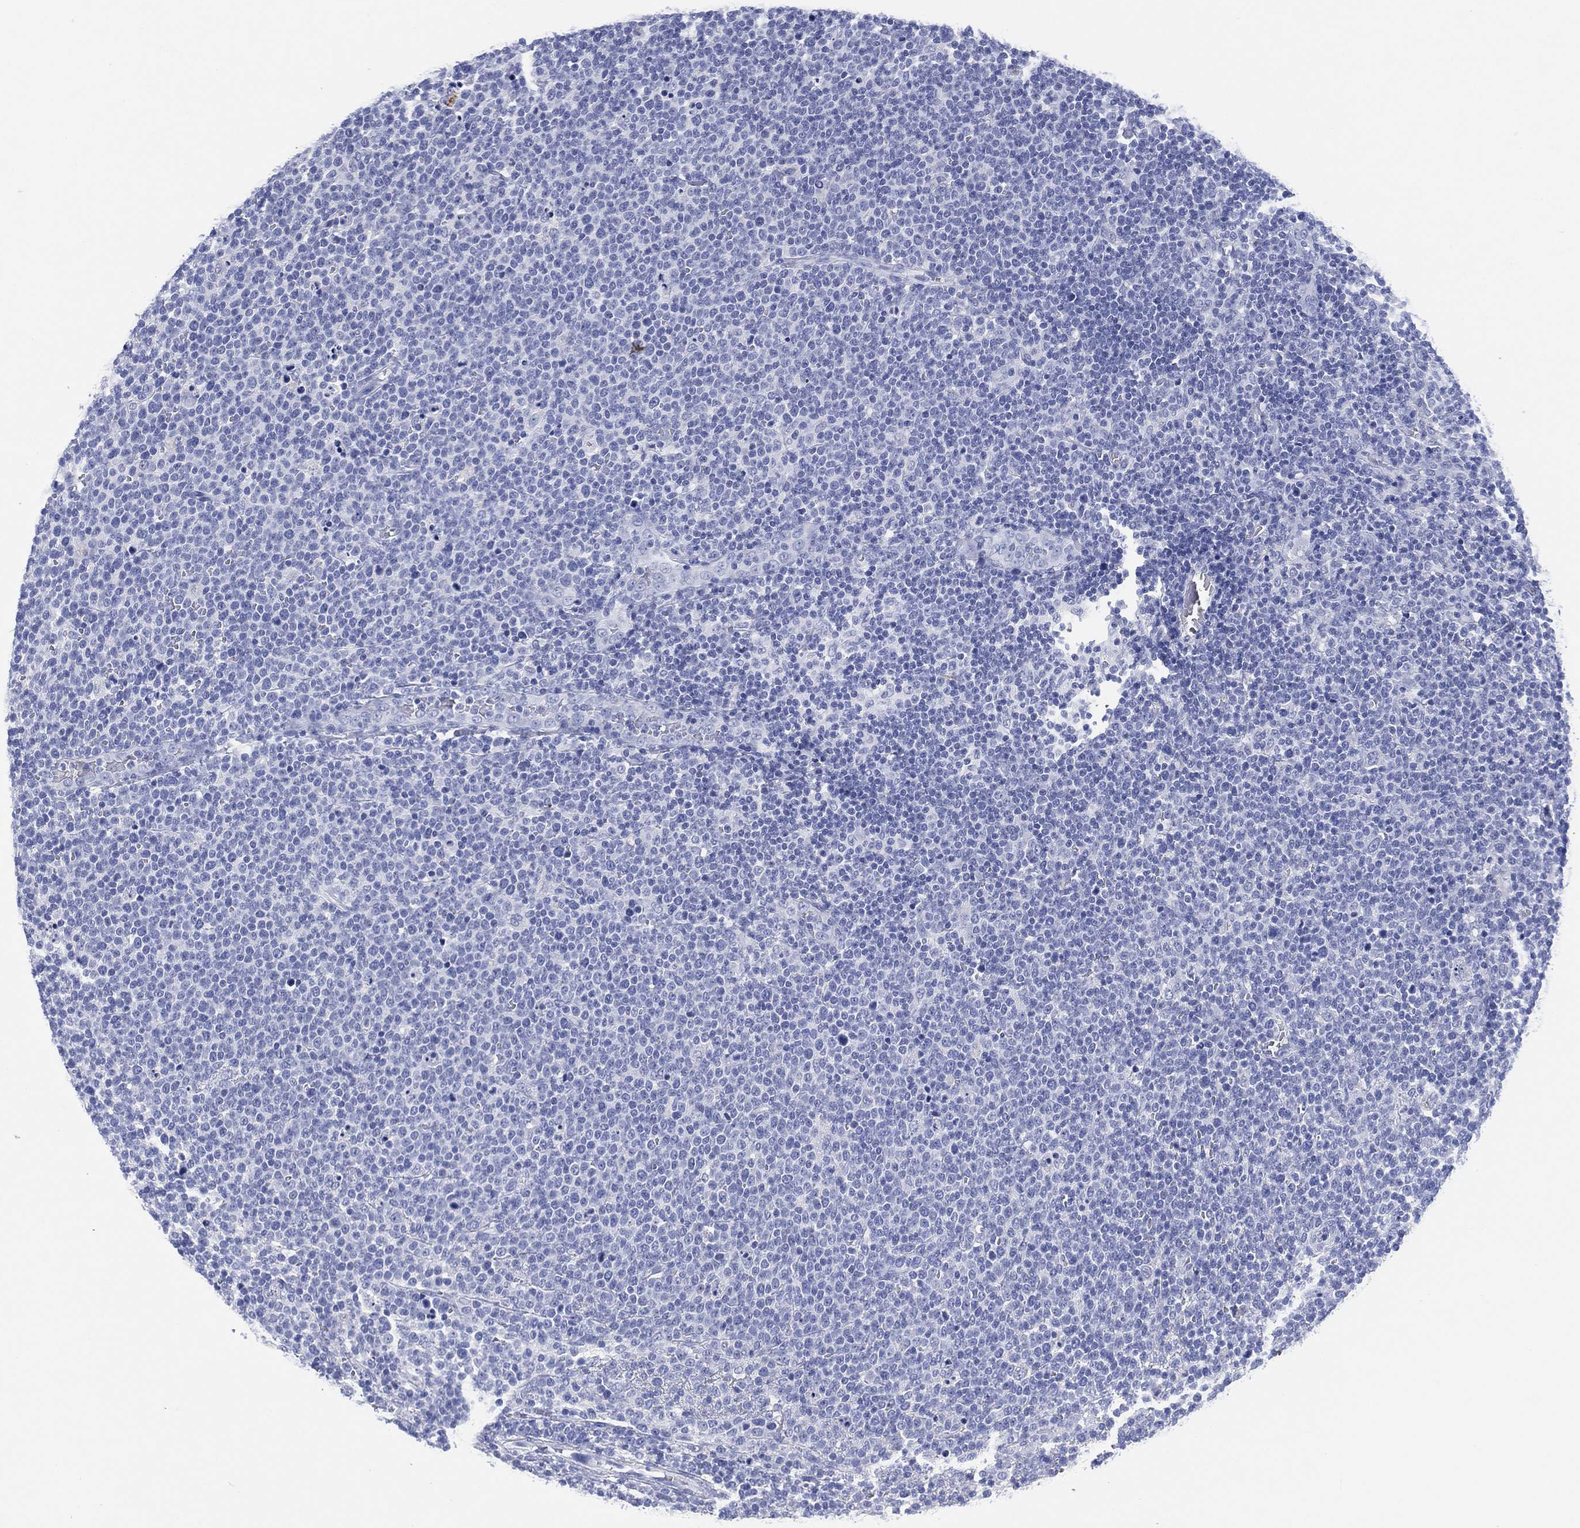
{"staining": {"intensity": "negative", "quantity": "none", "location": "none"}, "tissue": "lymphoma", "cell_type": "Tumor cells", "image_type": "cancer", "snomed": [{"axis": "morphology", "description": "Malignant lymphoma, non-Hodgkin's type, High grade"}, {"axis": "topography", "description": "Lymph node"}], "caption": "Lymphoma was stained to show a protein in brown. There is no significant staining in tumor cells.", "gene": "SLC9C2", "patient": {"sex": "male", "age": 61}}